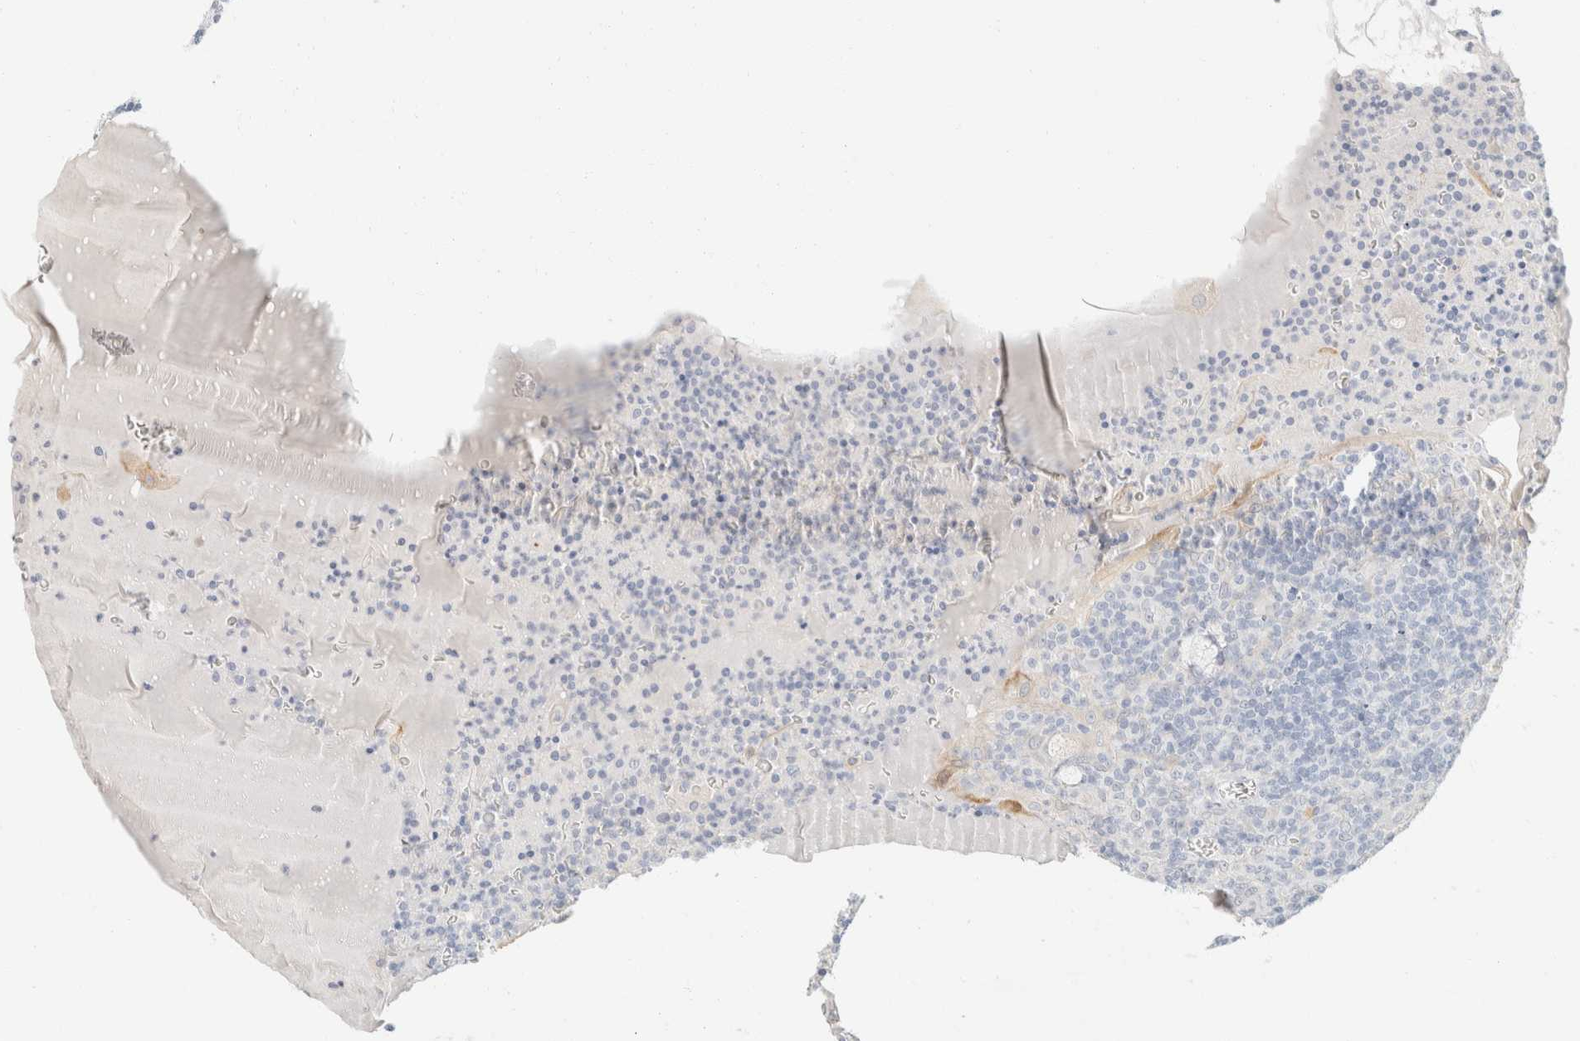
{"staining": {"intensity": "negative", "quantity": "none", "location": "none"}, "tissue": "tonsil", "cell_type": "Germinal center cells", "image_type": "normal", "snomed": [{"axis": "morphology", "description": "Normal tissue, NOS"}, {"axis": "topography", "description": "Tonsil"}], "caption": "A photomicrograph of tonsil stained for a protein exhibits no brown staining in germinal center cells.", "gene": "KRT20", "patient": {"sex": "male", "age": 37}}